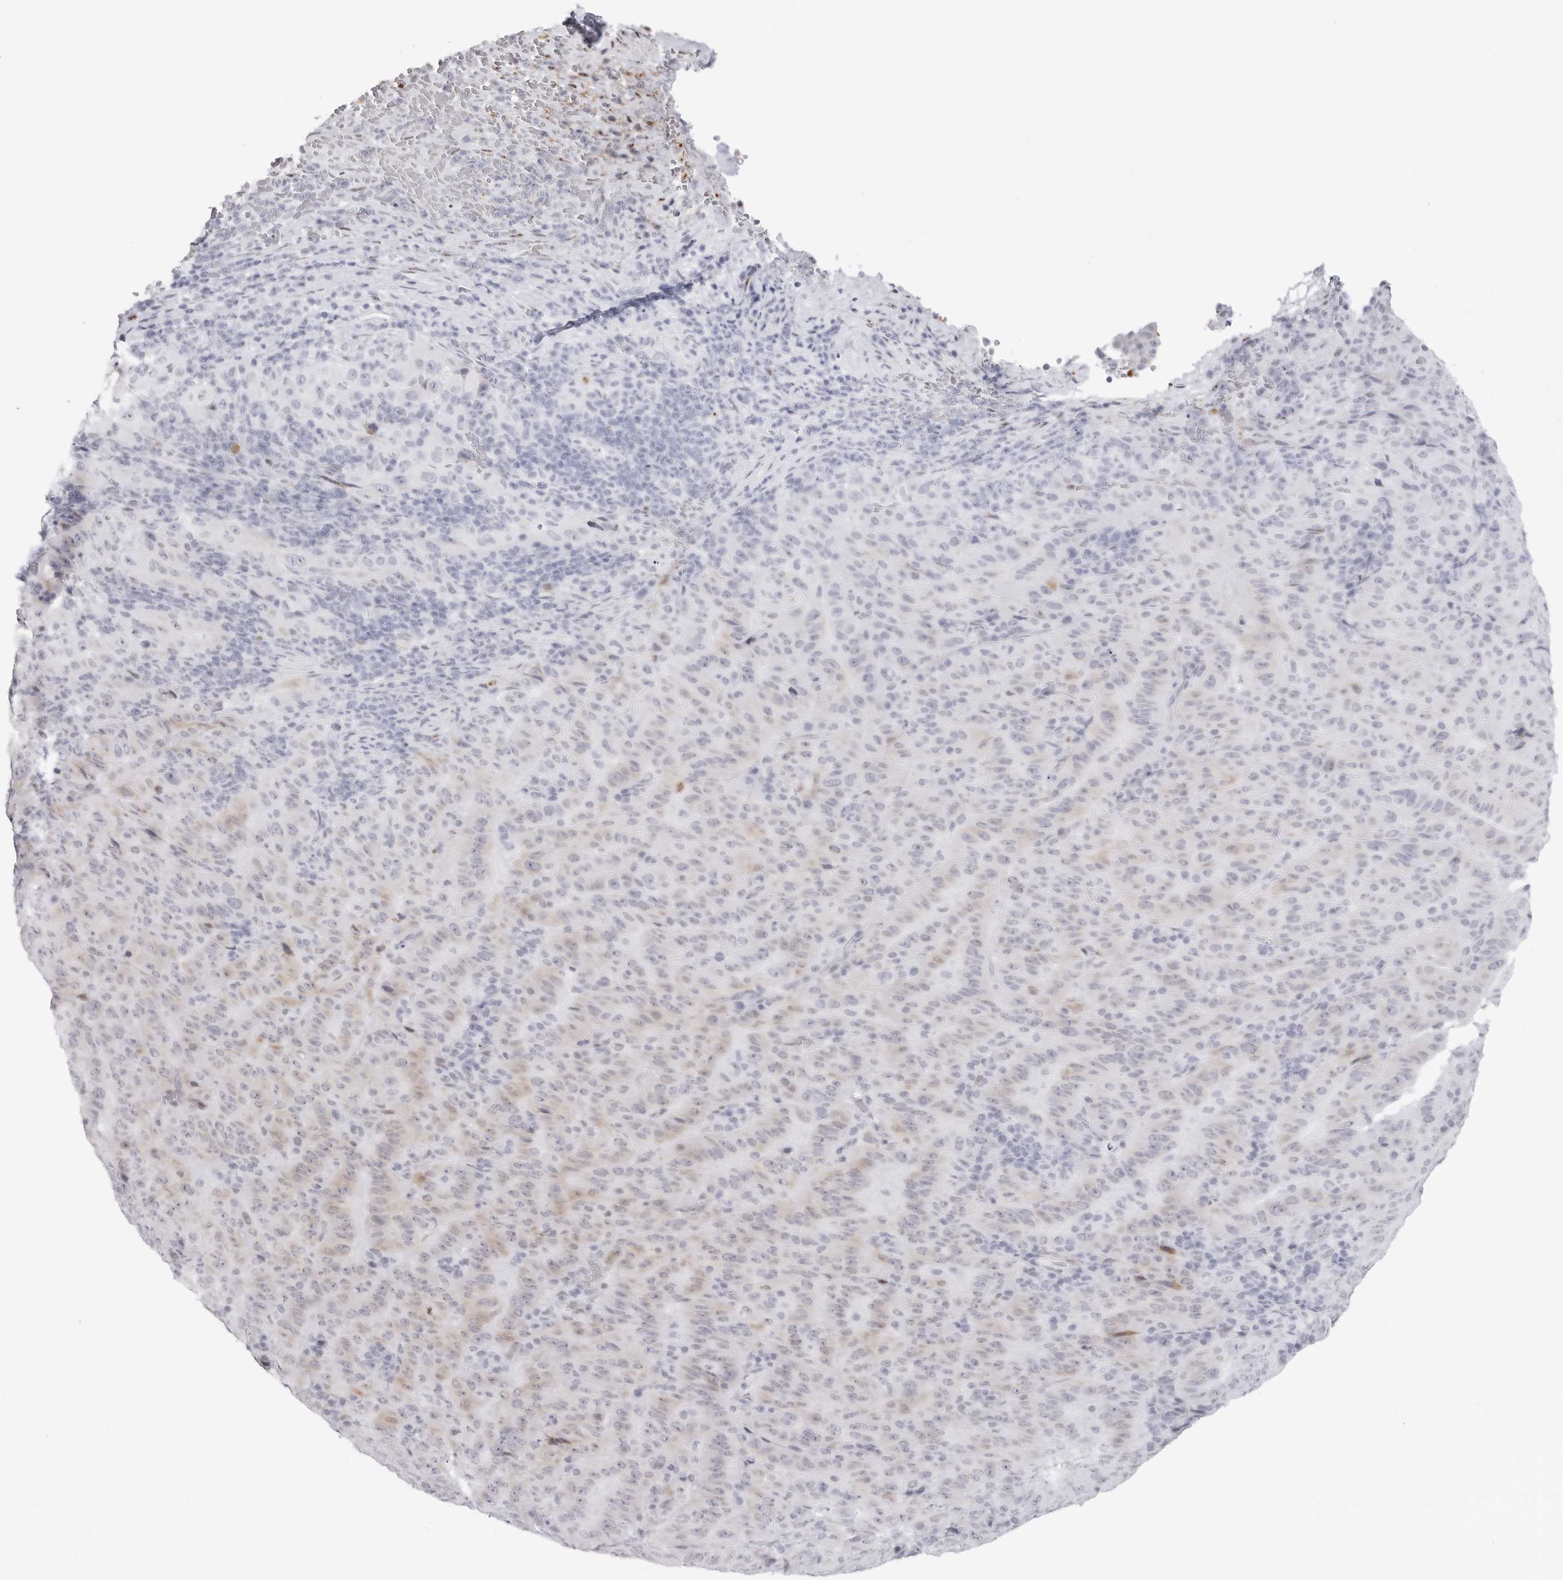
{"staining": {"intensity": "weak", "quantity": "25%-75%", "location": "cytoplasmic/membranous"}, "tissue": "pancreatic cancer", "cell_type": "Tumor cells", "image_type": "cancer", "snomed": [{"axis": "morphology", "description": "Adenocarcinoma, NOS"}, {"axis": "topography", "description": "Pancreas"}], "caption": "DAB immunohistochemical staining of human pancreatic cancer (adenocarcinoma) shows weak cytoplasmic/membranous protein expression in approximately 25%-75% of tumor cells.", "gene": "TSSK1B", "patient": {"sex": "male", "age": 63}}